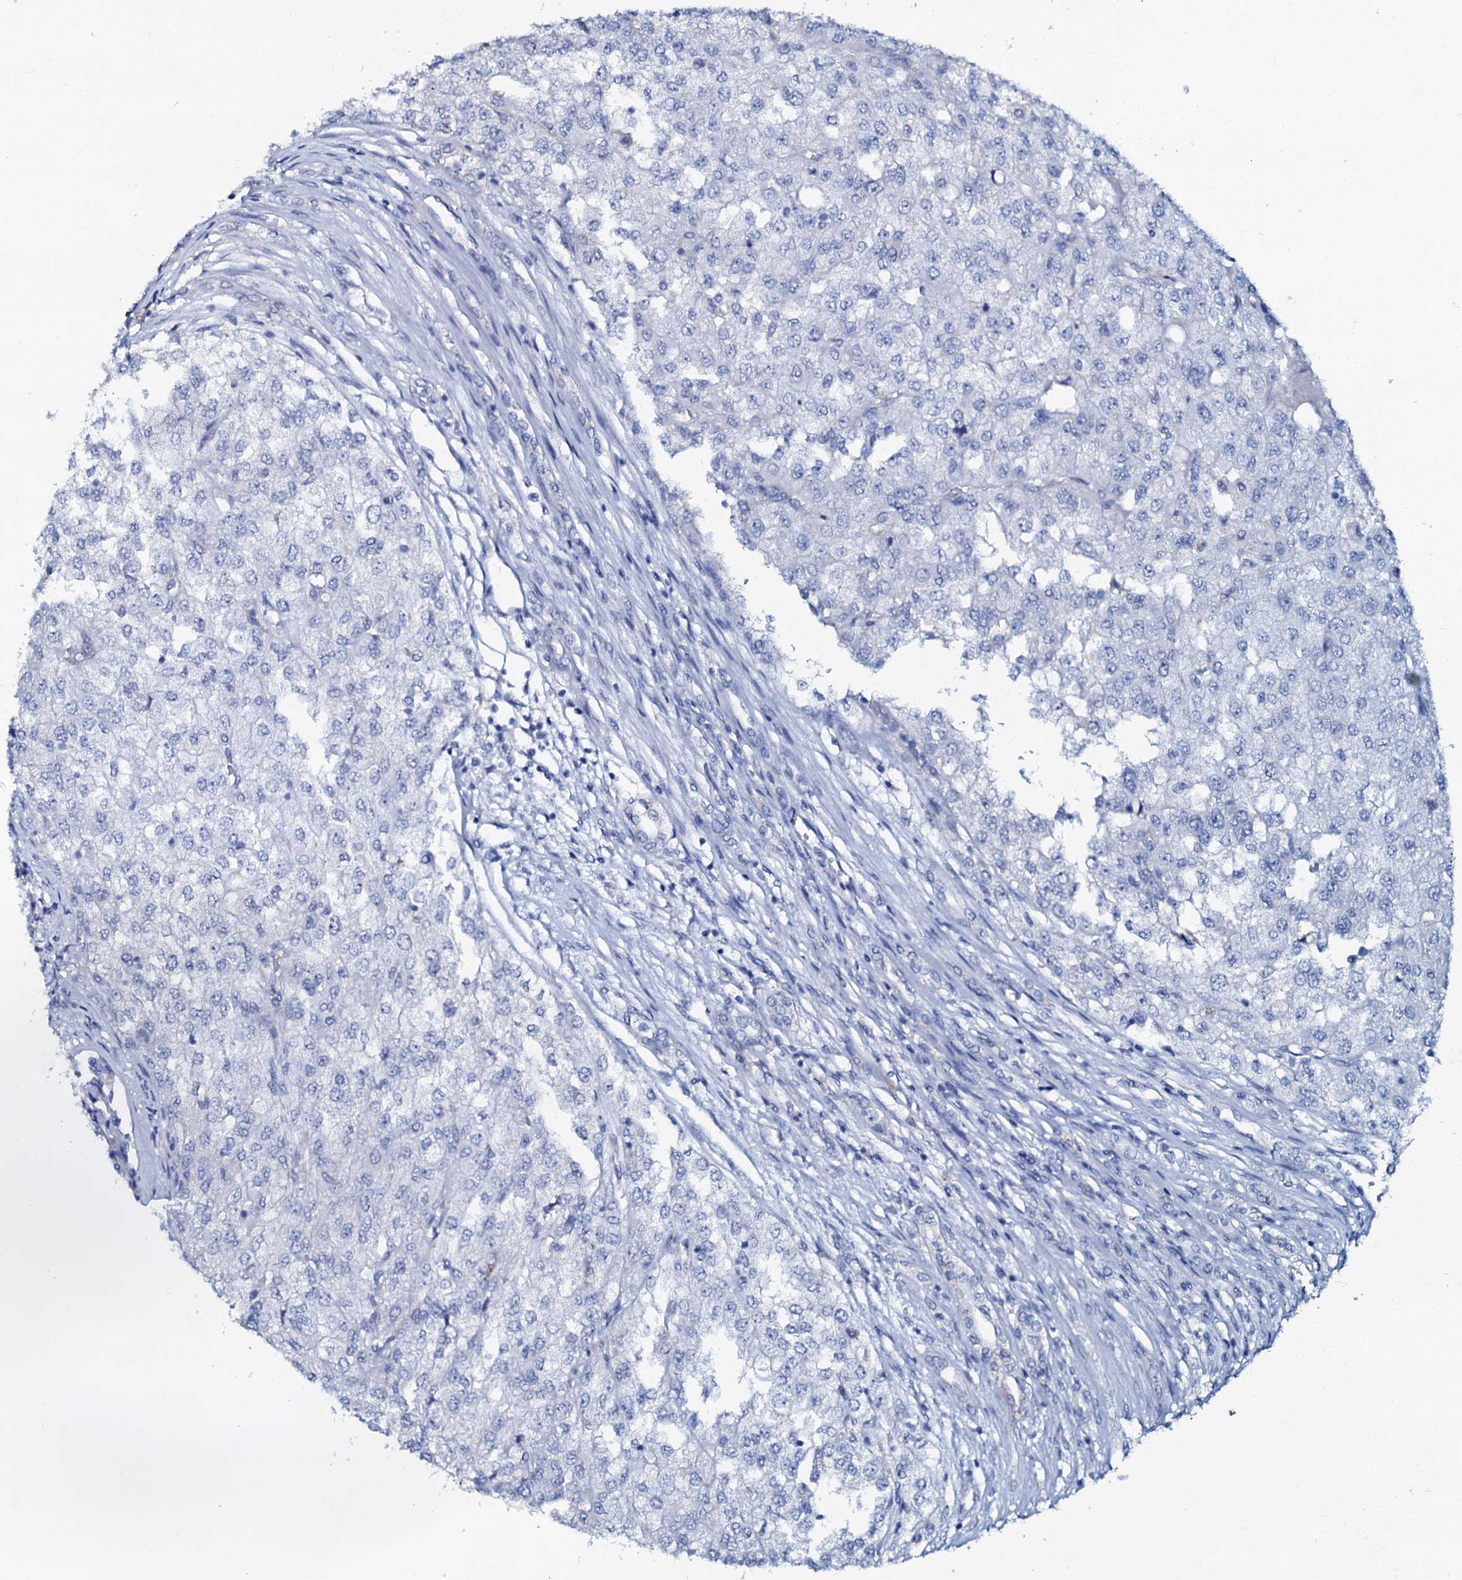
{"staining": {"intensity": "negative", "quantity": "none", "location": "none"}, "tissue": "renal cancer", "cell_type": "Tumor cells", "image_type": "cancer", "snomed": [{"axis": "morphology", "description": "Adenocarcinoma, NOS"}, {"axis": "topography", "description": "Kidney"}], "caption": "Photomicrograph shows no significant protein expression in tumor cells of renal cancer. The staining is performed using DAB brown chromogen with nuclei counter-stained in using hematoxylin.", "gene": "AMER2", "patient": {"sex": "female", "age": 54}}